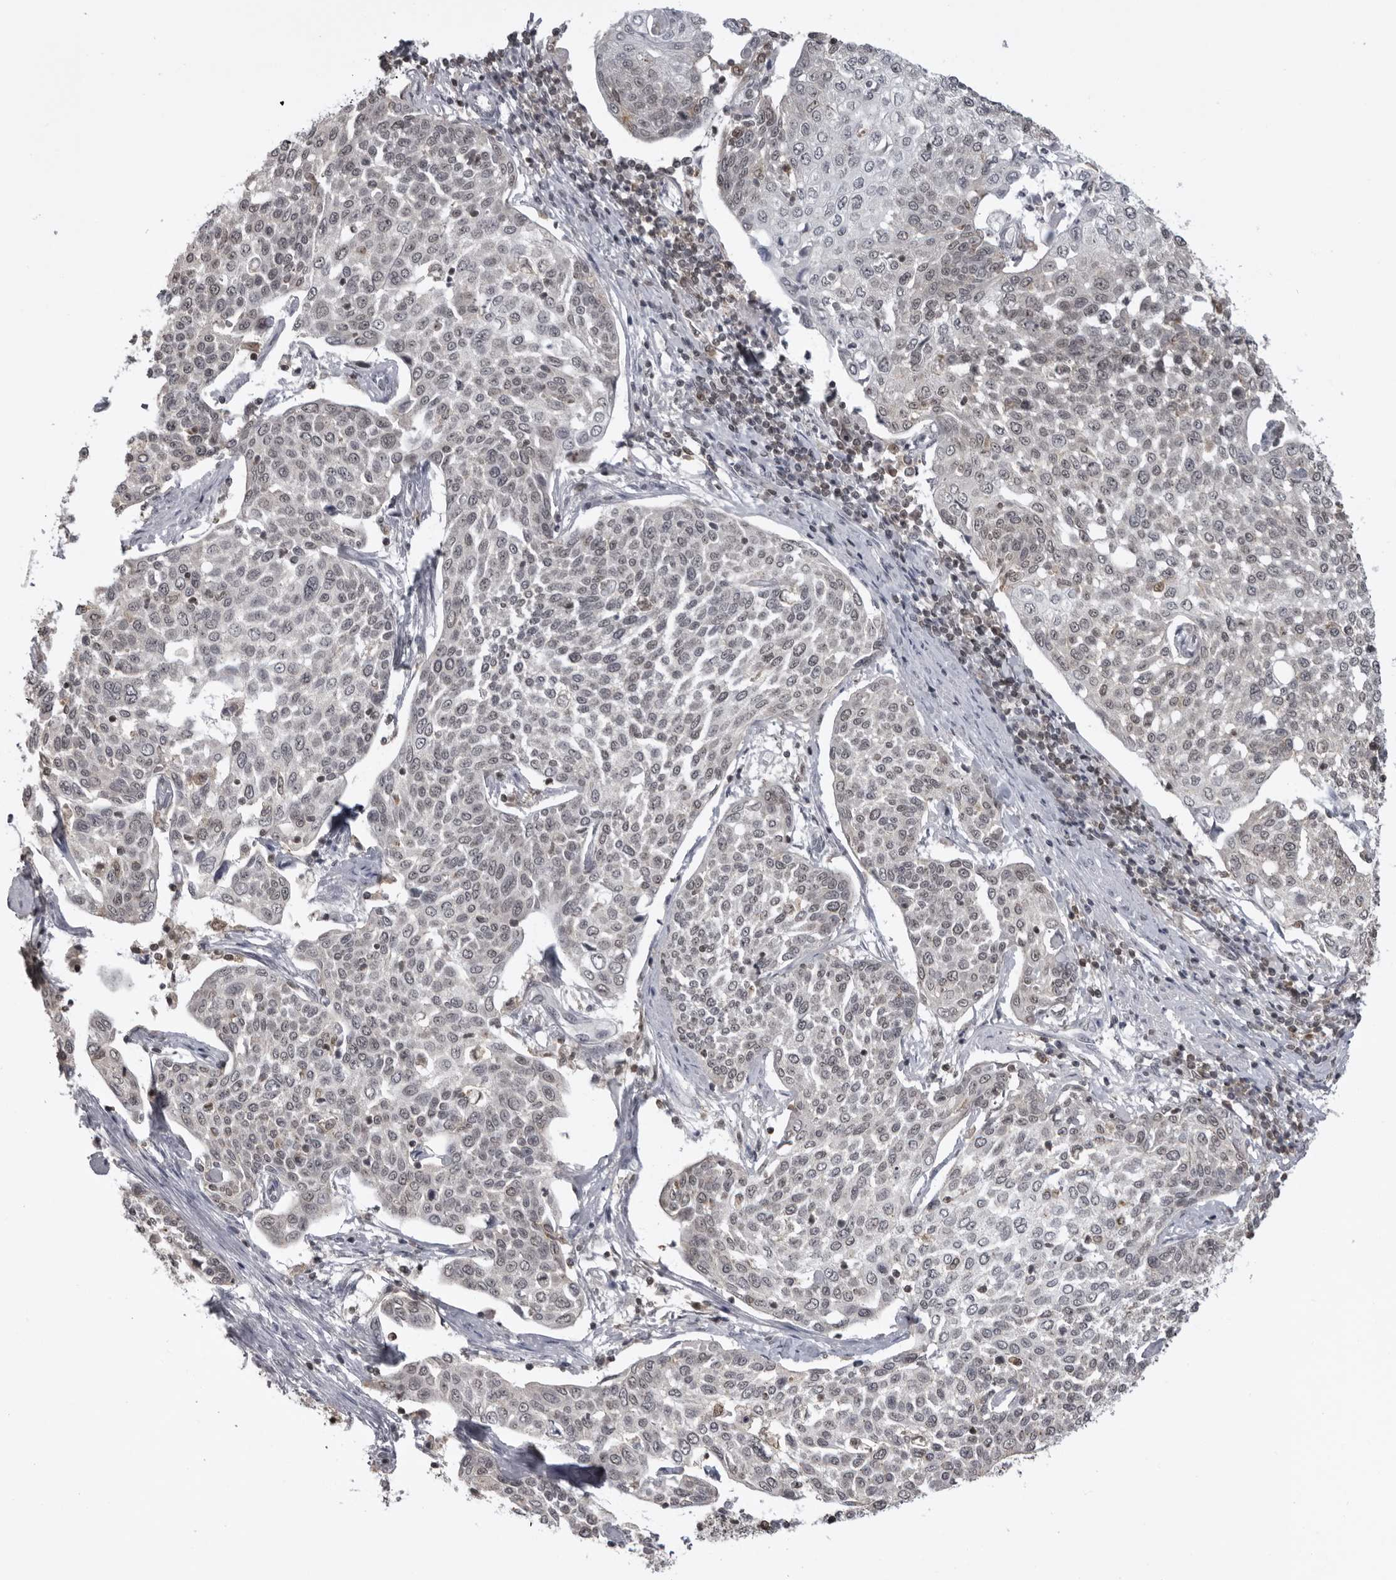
{"staining": {"intensity": "weak", "quantity": "<25%", "location": "nuclear"}, "tissue": "cervical cancer", "cell_type": "Tumor cells", "image_type": "cancer", "snomed": [{"axis": "morphology", "description": "Squamous cell carcinoma, NOS"}, {"axis": "topography", "description": "Cervix"}], "caption": "Immunohistochemical staining of human cervical cancer (squamous cell carcinoma) exhibits no significant expression in tumor cells.", "gene": "PDCL3", "patient": {"sex": "female", "age": 34}}